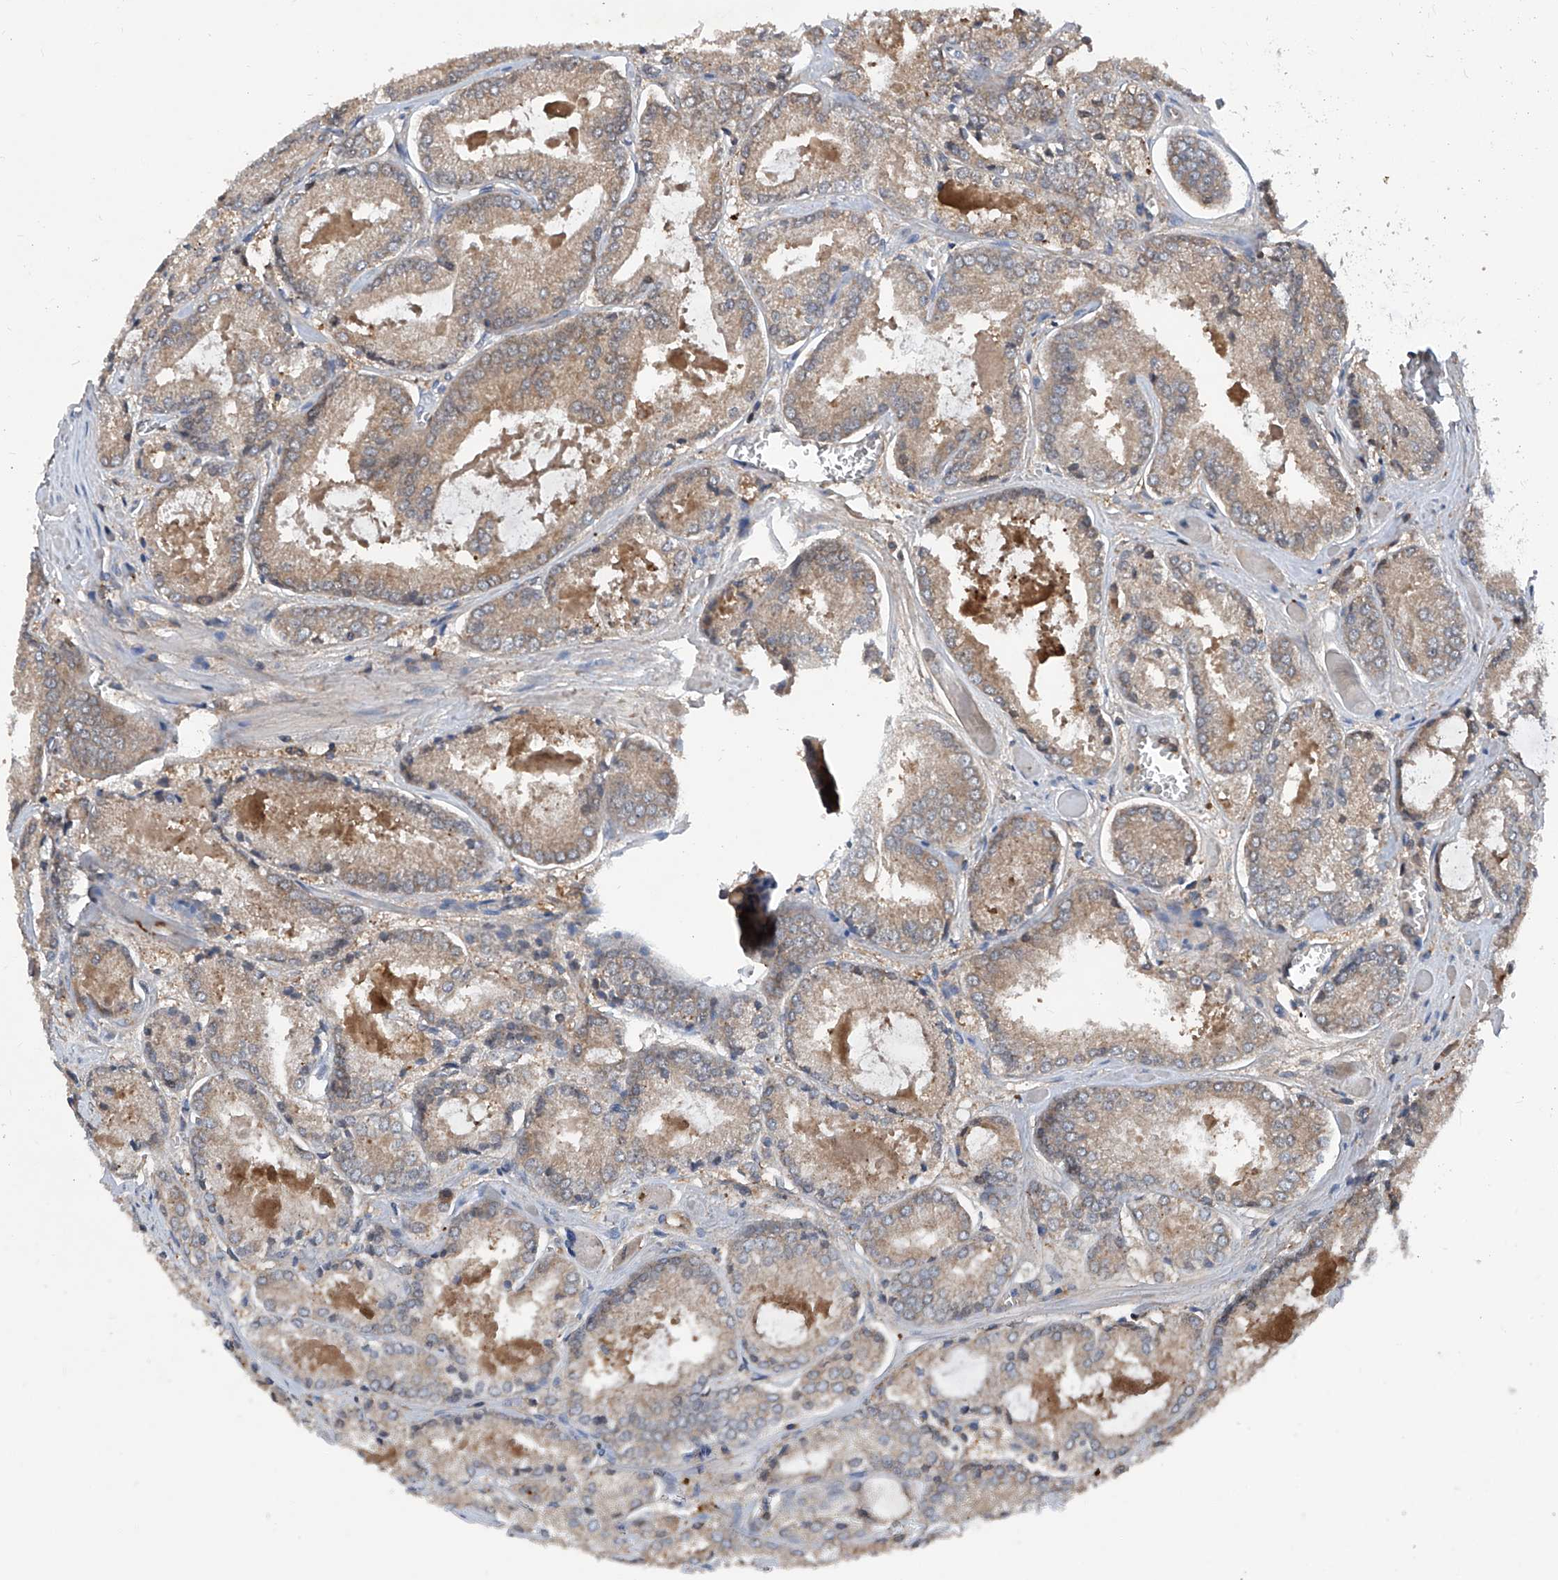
{"staining": {"intensity": "weak", "quantity": "25%-75%", "location": "cytoplasmic/membranous"}, "tissue": "prostate cancer", "cell_type": "Tumor cells", "image_type": "cancer", "snomed": [{"axis": "morphology", "description": "Adenocarcinoma, Low grade"}, {"axis": "topography", "description": "Prostate"}], "caption": "Tumor cells show low levels of weak cytoplasmic/membranous expression in about 25%-75% of cells in prostate cancer. The protein is stained brown, and the nuclei are stained in blue (DAB (3,3'-diaminobenzidine) IHC with brightfield microscopy, high magnification).", "gene": "ASCC3", "patient": {"sex": "male", "age": 67}}